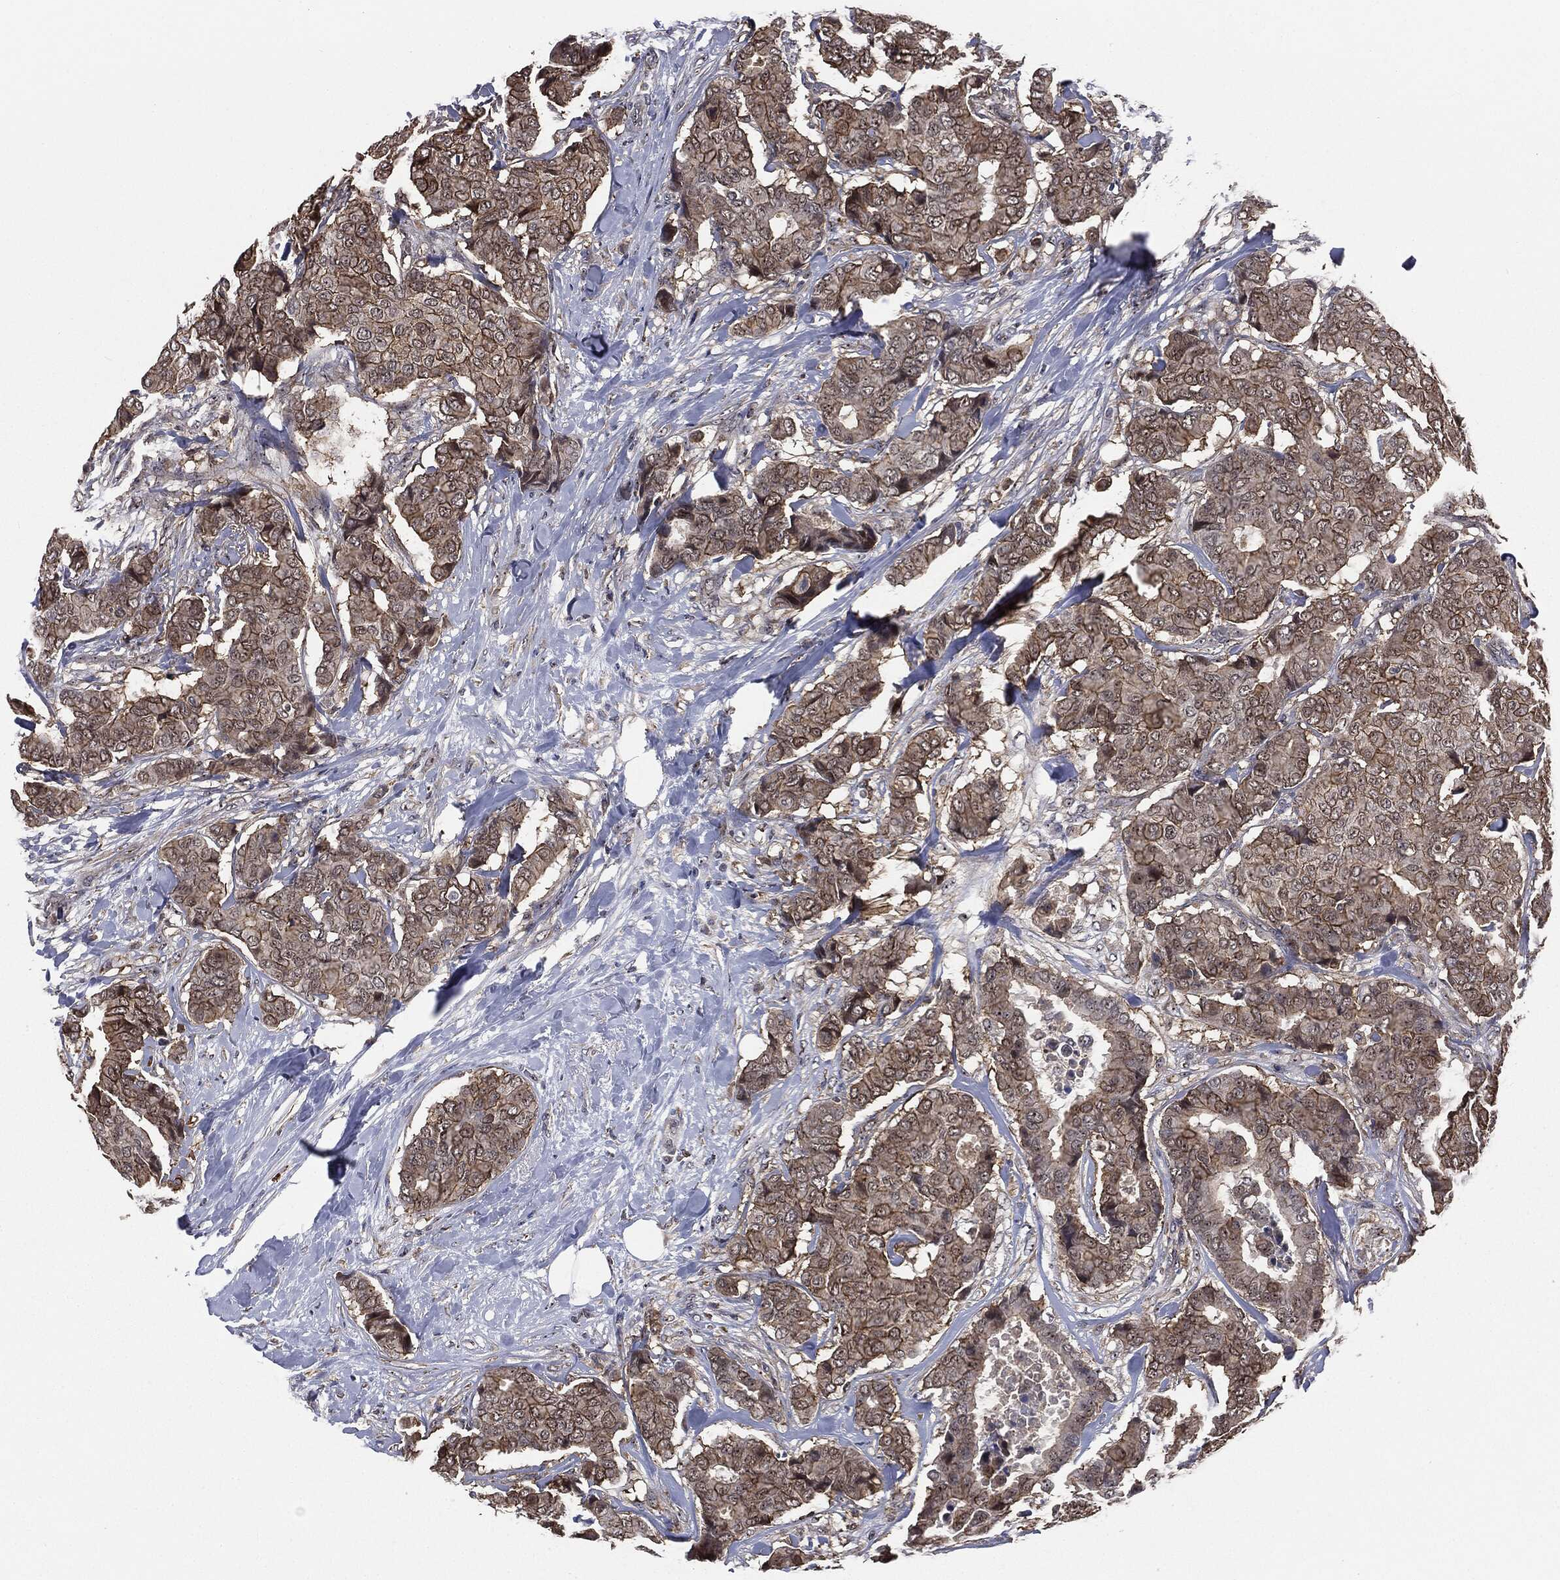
{"staining": {"intensity": "moderate", "quantity": "25%-75%", "location": "cytoplasmic/membranous"}, "tissue": "breast cancer", "cell_type": "Tumor cells", "image_type": "cancer", "snomed": [{"axis": "morphology", "description": "Duct carcinoma"}, {"axis": "topography", "description": "Breast"}], "caption": "Immunohistochemistry (IHC) staining of breast cancer, which displays medium levels of moderate cytoplasmic/membranous positivity in approximately 25%-75% of tumor cells indicating moderate cytoplasmic/membranous protein expression. The staining was performed using DAB (brown) for protein detection and nuclei were counterstained in hematoxylin (blue).", "gene": "TRMT1L", "patient": {"sex": "female", "age": 75}}